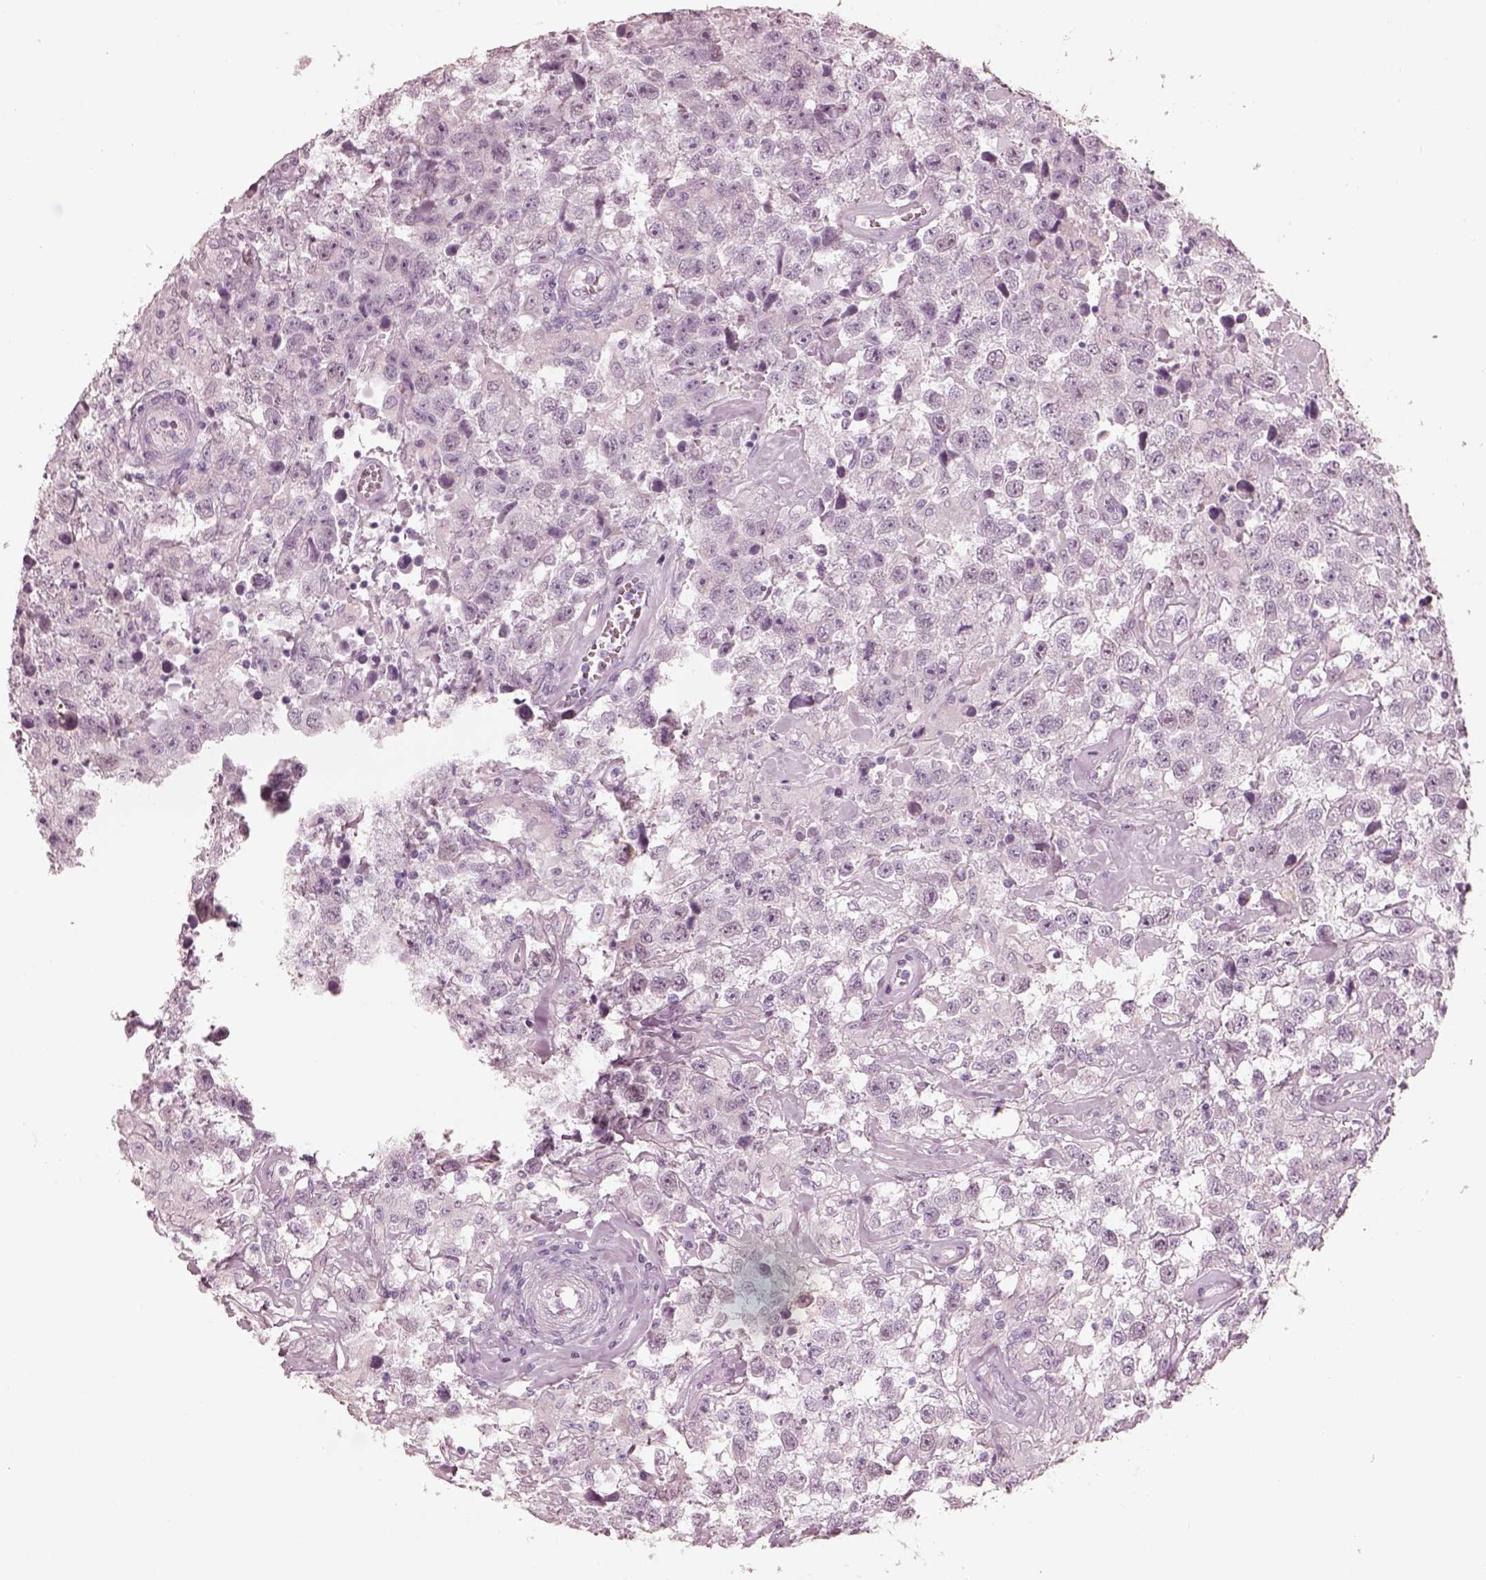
{"staining": {"intensity": "negative", "quantity": "none", "location": "none"}, "tissue": "testis cancer", "cell_type": "Tumor cells", "image_type": "cancer", "snomed": [{"axis": "morphology", "description": "Seminoma, NOS"}, {"axis": "topography", "description": "Testis"}], "caption": "This is a photomicrograph of IHC staining of testis seminoma, which shows no expression in tumor cells.", "gene": "KRTAP24-1", "patient": {"sex": "male", "age": 43}}